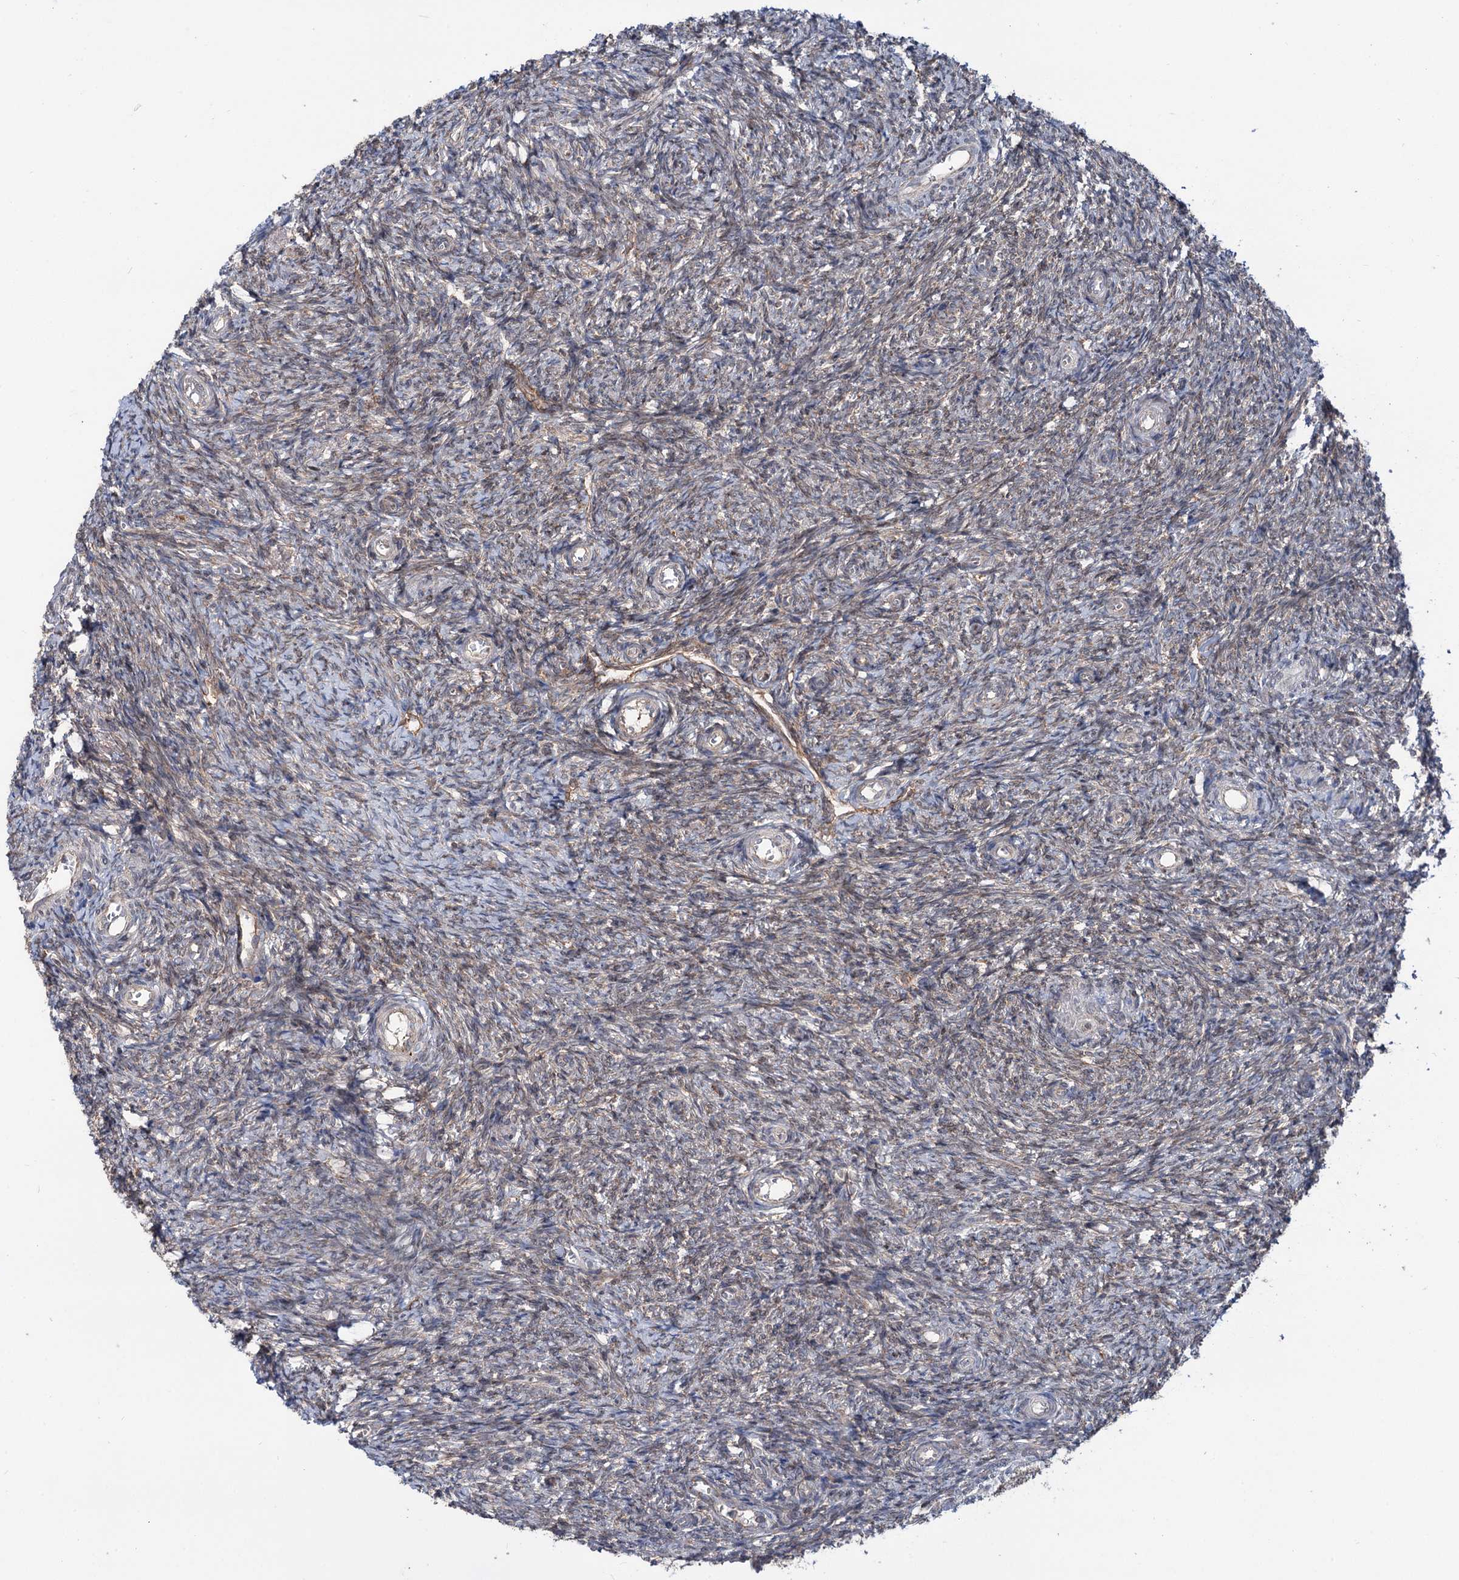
{"staining": {"intensity": "moderate", "quantity": "<25%", "location": "cytoplasmic/membranous"}, "tissue": "ovary", "cell_type": "Ovarian stroma cells", "image_type": "normal", "snomed": [{"axis": "morphology", "description": "Normal tissue, NOS"}, {"axis": "topography", "description": "Ovary"}], "caption": "IHC histopathology image of unremarkable ovary: ovary stained using immunohistochemistry displays low levels of moderate protein expression localized specifically in the cytoplasmic/membranous of ovarian stroma cells, appearing as a cytoplasmic/membranous brown color.", "gene": "PTDSS2", "patient": {"sex": "female", "age": 44}}